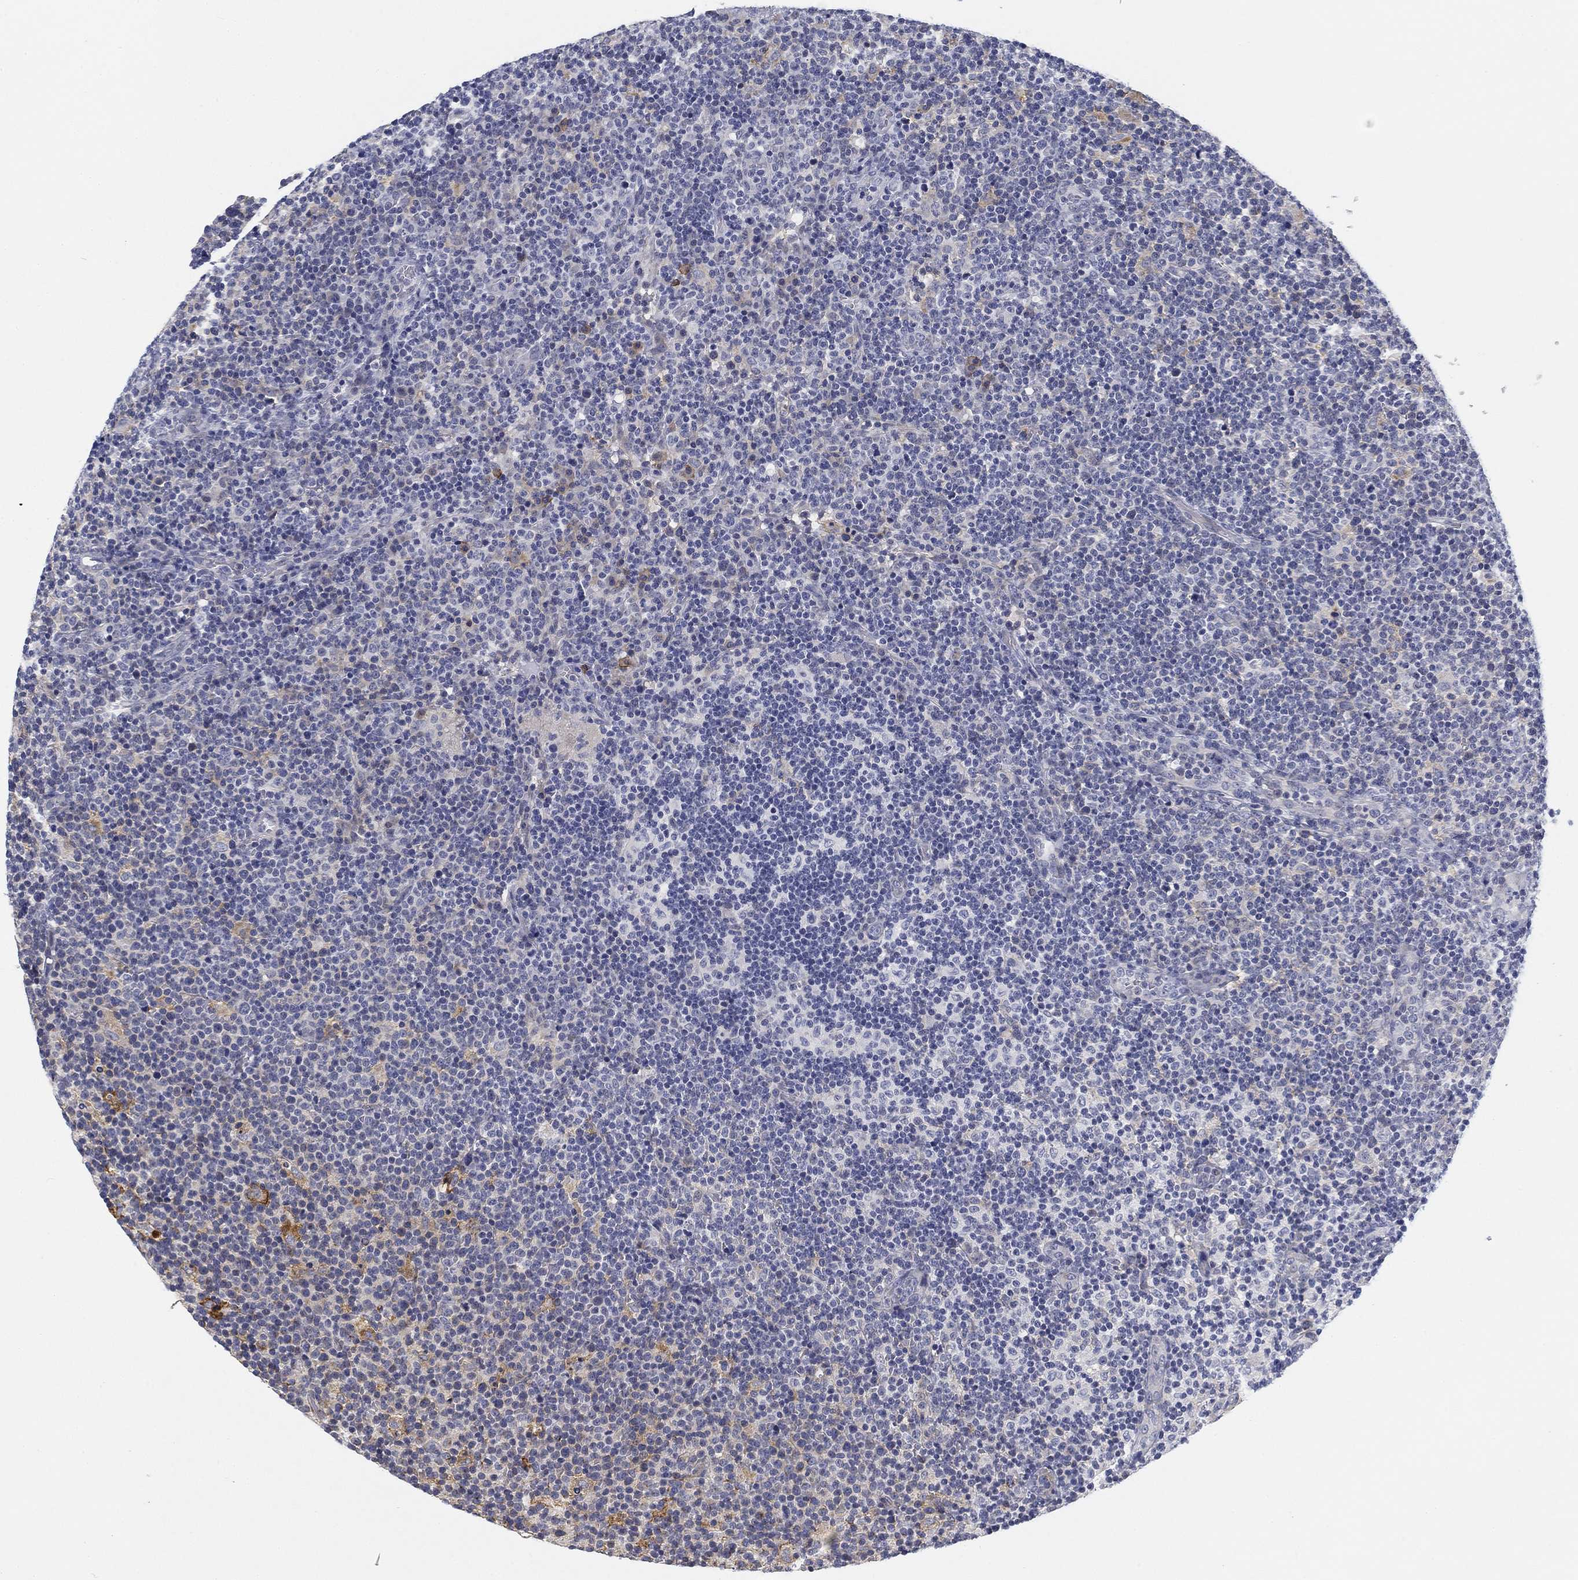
{"staining": {"intensity": "negative", "quantity": "none", "location": "none"}, "tissue": "lymphoma", "cell_type": "Tumor cells", "image_type": "cancer", "snomed": [{"axis": "morphology", "description": "Malignant lymphoma, non-Hodgkin's type, High grade"}, {"axis": "topography", "description": "Lymph node"}], "caption": "DAB (3,3'-diaminobenzidine) immunohistochemical staining of lymphoma demonstrates no significant expression in tumor cells.", "gene": "SLC2A5", "patient": {"sex": "male", "age": 61}}